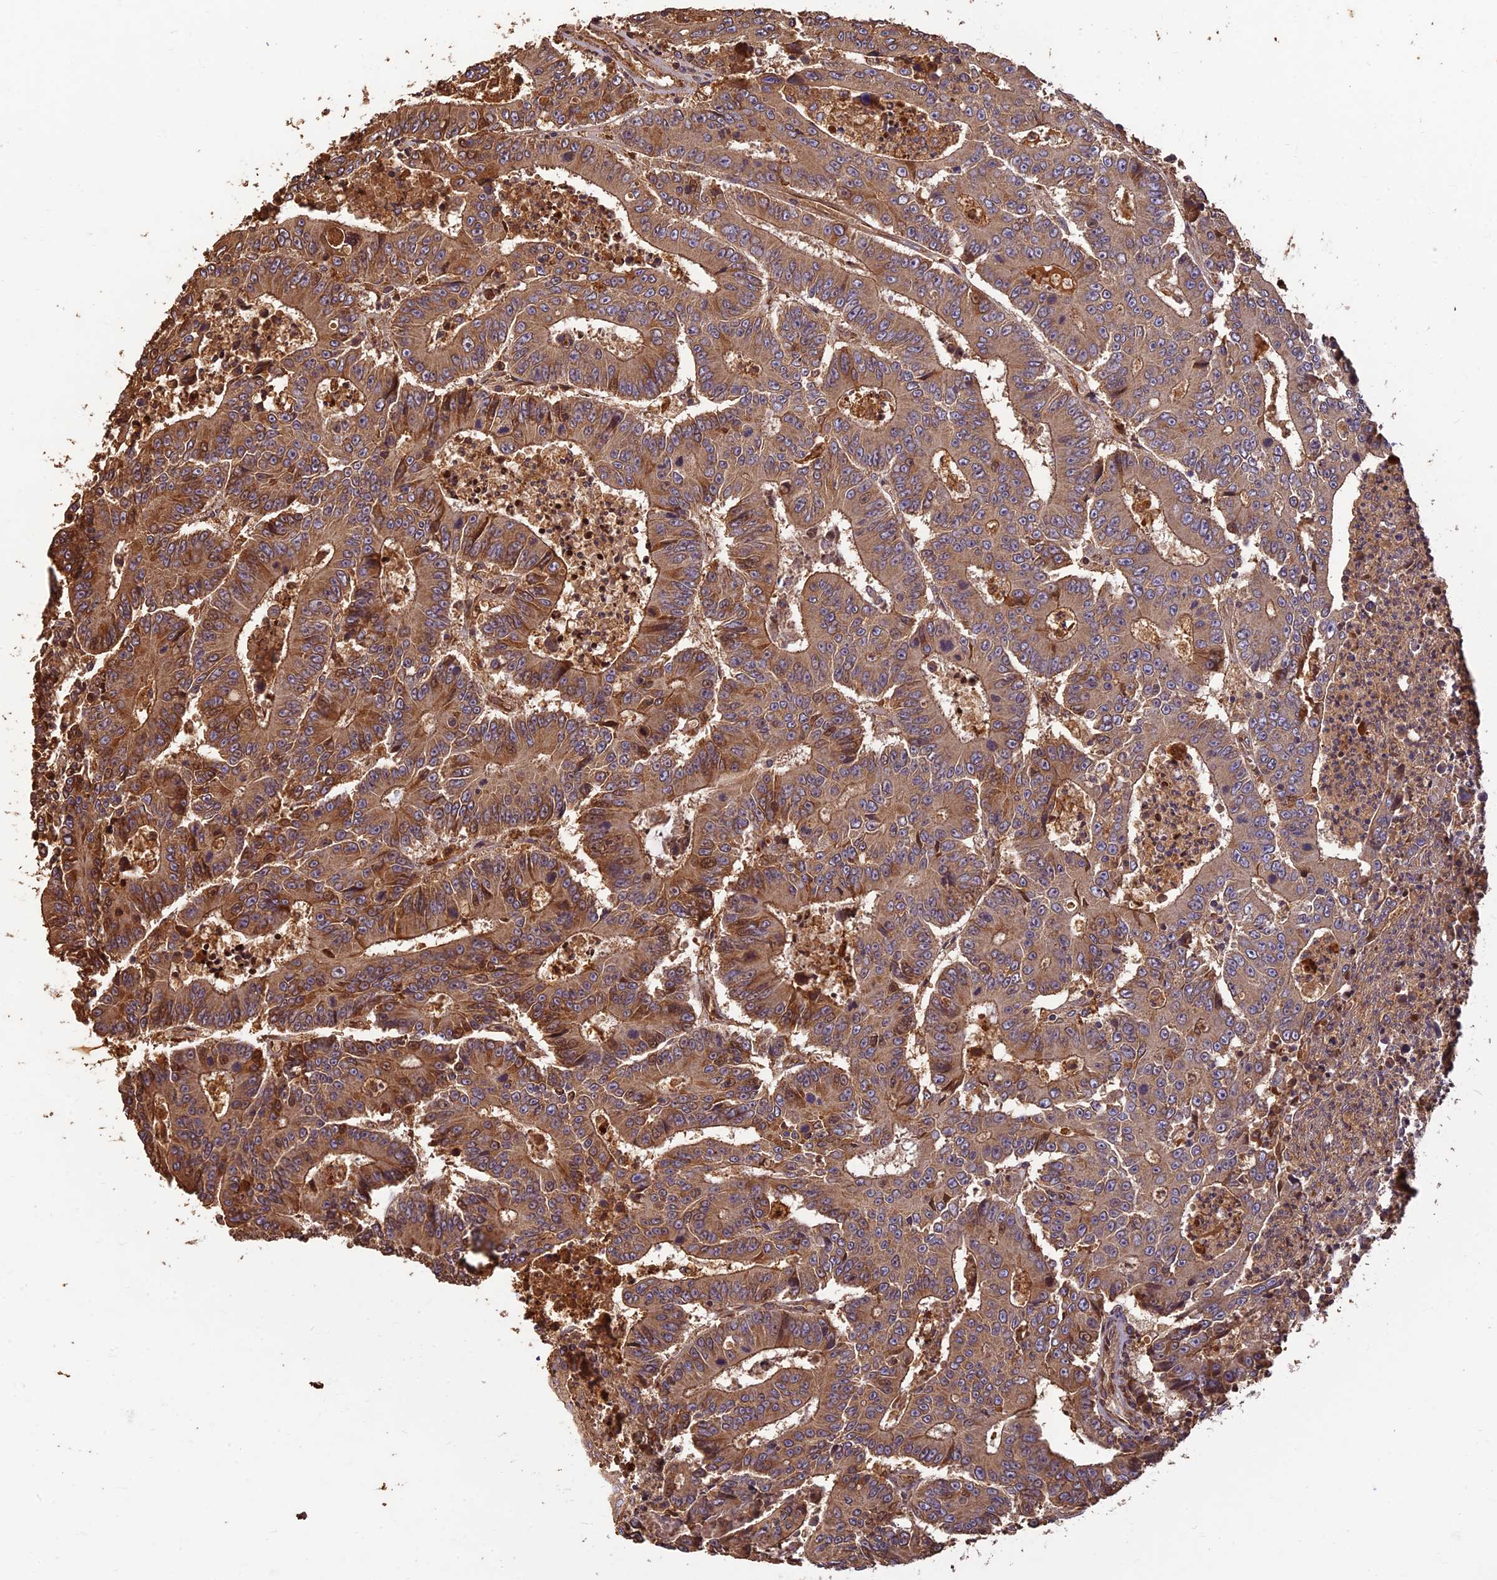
{"staining": {"intensity": "moderate", "quantity": ">75%", "location": "cytoplasmic/membranous"}, "tissue": "colorectal cancer", "cell_type": "Tumor cells", "image_type": "cancer", "snomed": [{"axis": "morphology", "description": "Adenocarcinoma, NOS"}, {"axis": "topography", "description": "Colon"}], "caption": "Human colorectal cancer (adenocarcinoma) stained with a protein marker shows moderate staining in tumor cells.", "gene": "CORO1C", "patient": {"sex": "male", "age": 83}}